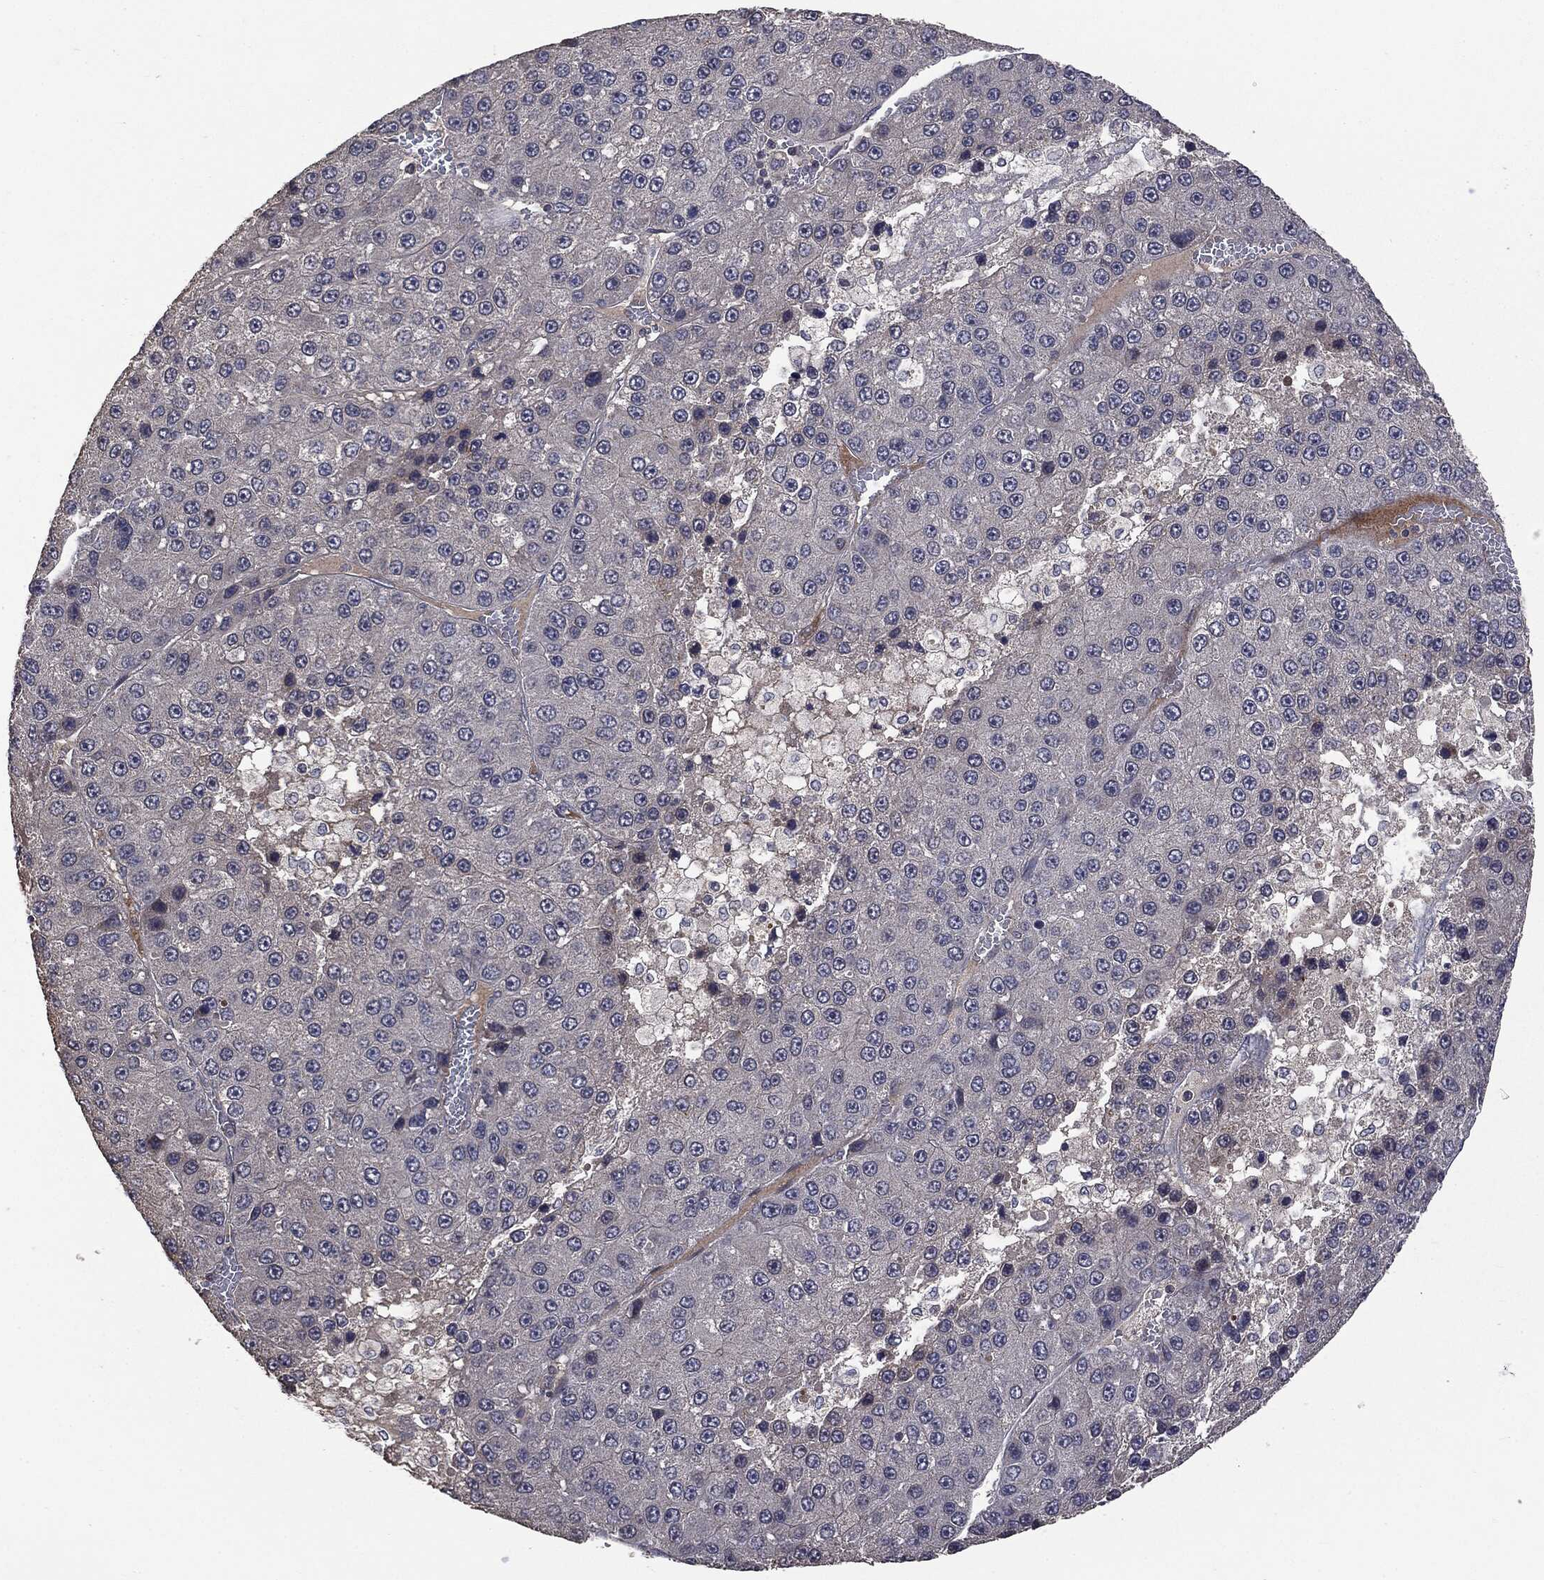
{"staining": {"intensity": "negative", "quantity": "none", "location": "none"}, "tissue": "liver cancer", "cell_type": "Tumor cells", "image_type": "cancer", "snomed": [{"axis": "morphology", "description": "Carcinoma, Hepatocellular, NOS"}, {"axis": "topography", "description": "Liver"}], "caption": "This is an IHC photomicrograph of hepatocellular carcinoma (liver). There is no staining in tumor cells.", "gene": "MTOR", "patient": {"sex": "female", "age": 73}}